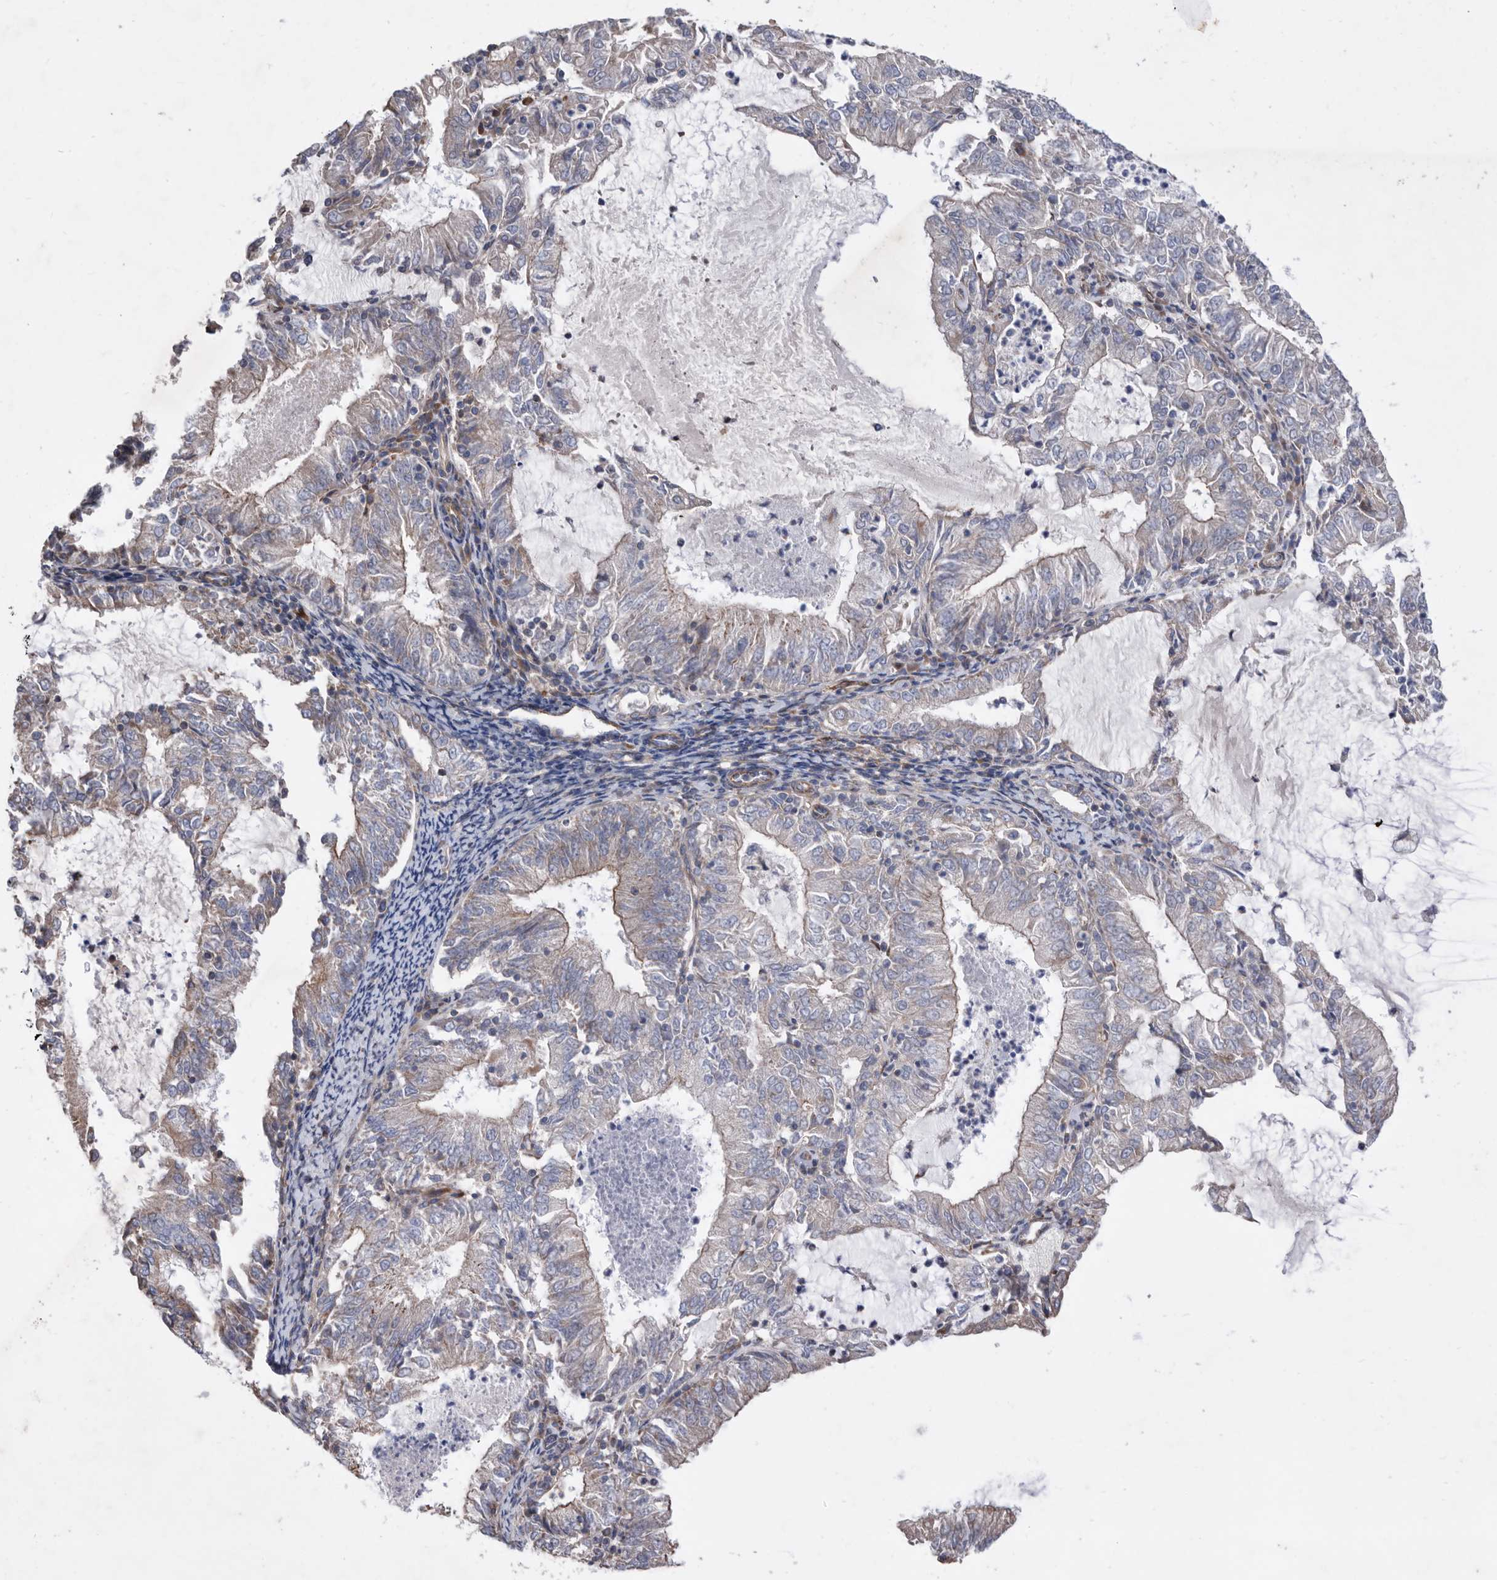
{"staining": {"intensity": "weak", "quantity": "<25%", "location": "cytoplasmic/membranous"}, "tissue": "endometrial cancer", "cell_type": "Tumor cells", "image_type": "cancer", "snomed": [{"axis": "morphology", "description": "Adenocarcinoma, NOS"}, {"axis": "topography", "description": "Endometrium"}], "caption": "The histopathology image exhibits no significant staining in tumor cells of endometrial cancer. The staining was performed using DAB (3,3'-diaminobenzidine) to visualize the protein expression in brown, while the nuclei were stained in blue with hematoxylin (Magnification: 20x).", "gene": "ATP13A3", "patient": {"sex": "female", "age": 57}}